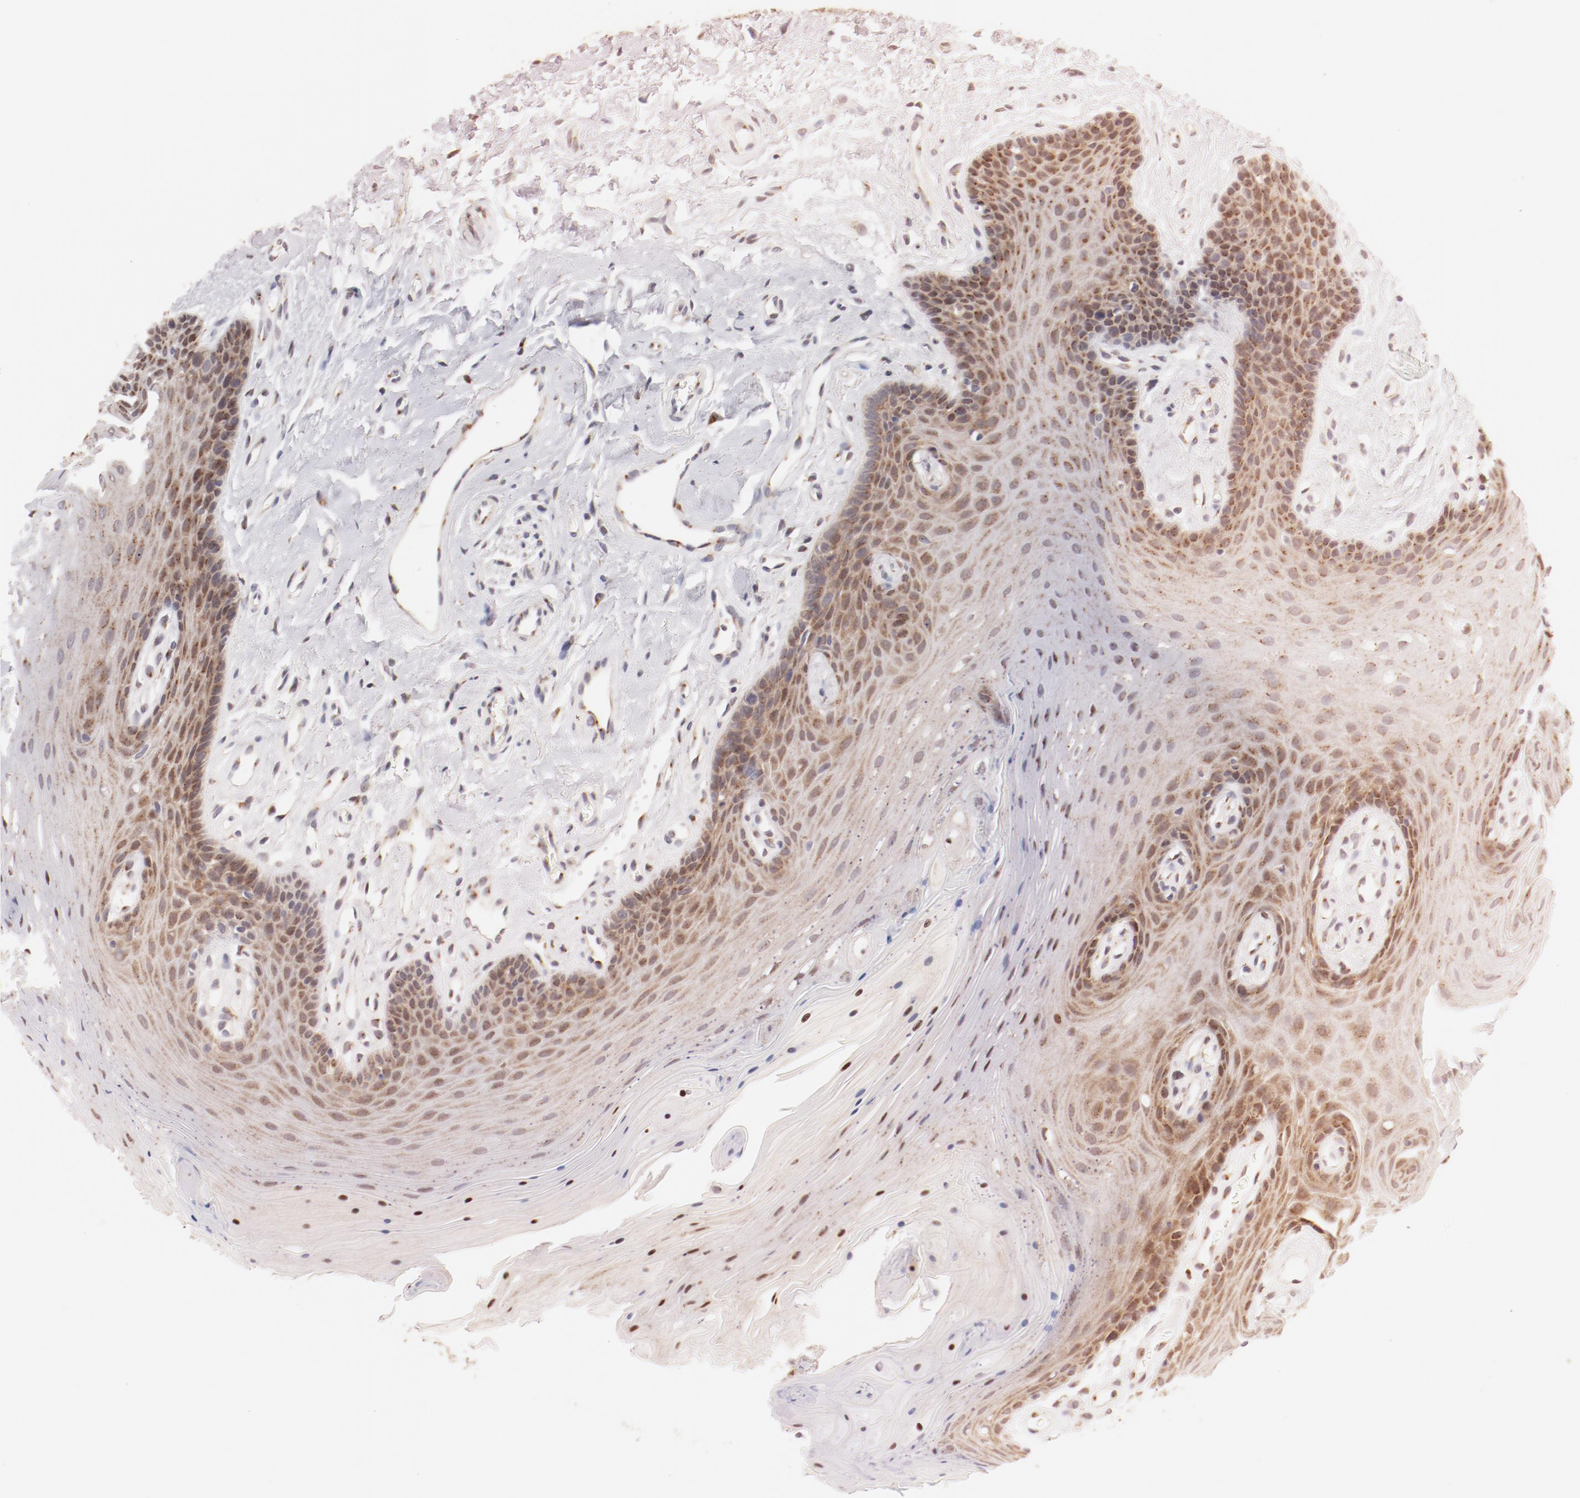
{"staining": {"intensity": "moderate", "quantity": "<25%", "location": "cytoplasmic/membranous"}, "tissue": "oral mucosa", "cell_type": "Squamous epithelial cells", "image_type": "normal", "snomed": [{"axis": "morphology", "description": "Normal tissue, NOS"}, {"axis": "topography", "description": "Oral tissue"}], "caption": "A histopathology image of oral mucosa stained for a protein displays moderate cytoplasmic/membranous brown staining in squamous epithelial cells.", "gene": "RPL12", "patient": {"sex": "male", "age": 62}}